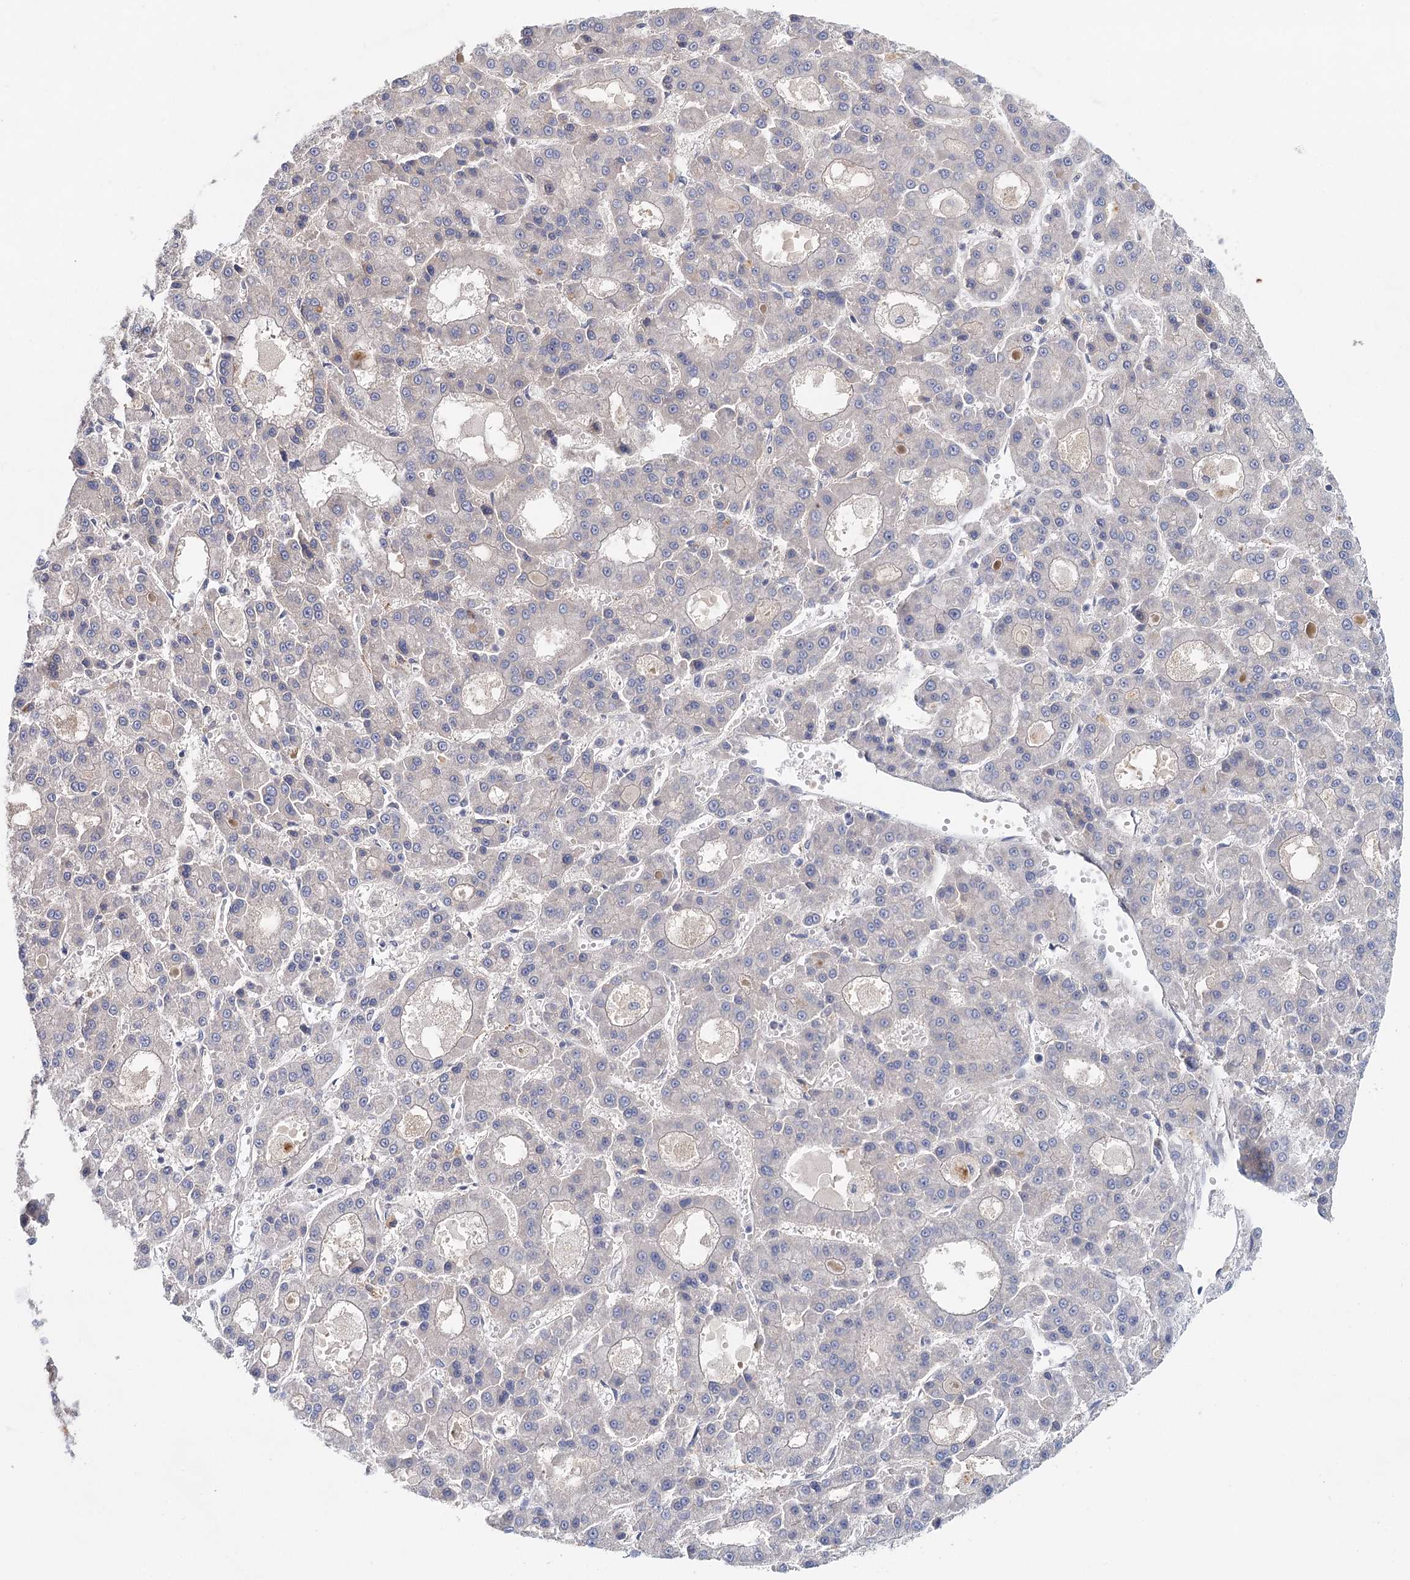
{"staining": {"intensity": "negative", "quantity": "none", "location": "none"}, "tissue": "liver cancer", "cell_type": "Tumor cells", "image_type": "cancer", "snomed": [{"axis": "morphology", "description": "Carcinoma, Hepatocellular, NOS"}, {"axis": "topography", "description": "Liver"}], "caption": "The histopathology image exhibits no staining of tumor cells in liver cancer (hepatocellular carcinoma).", "gene": "SLC19A3", "patient": {"sex": "male", "age": 70}}